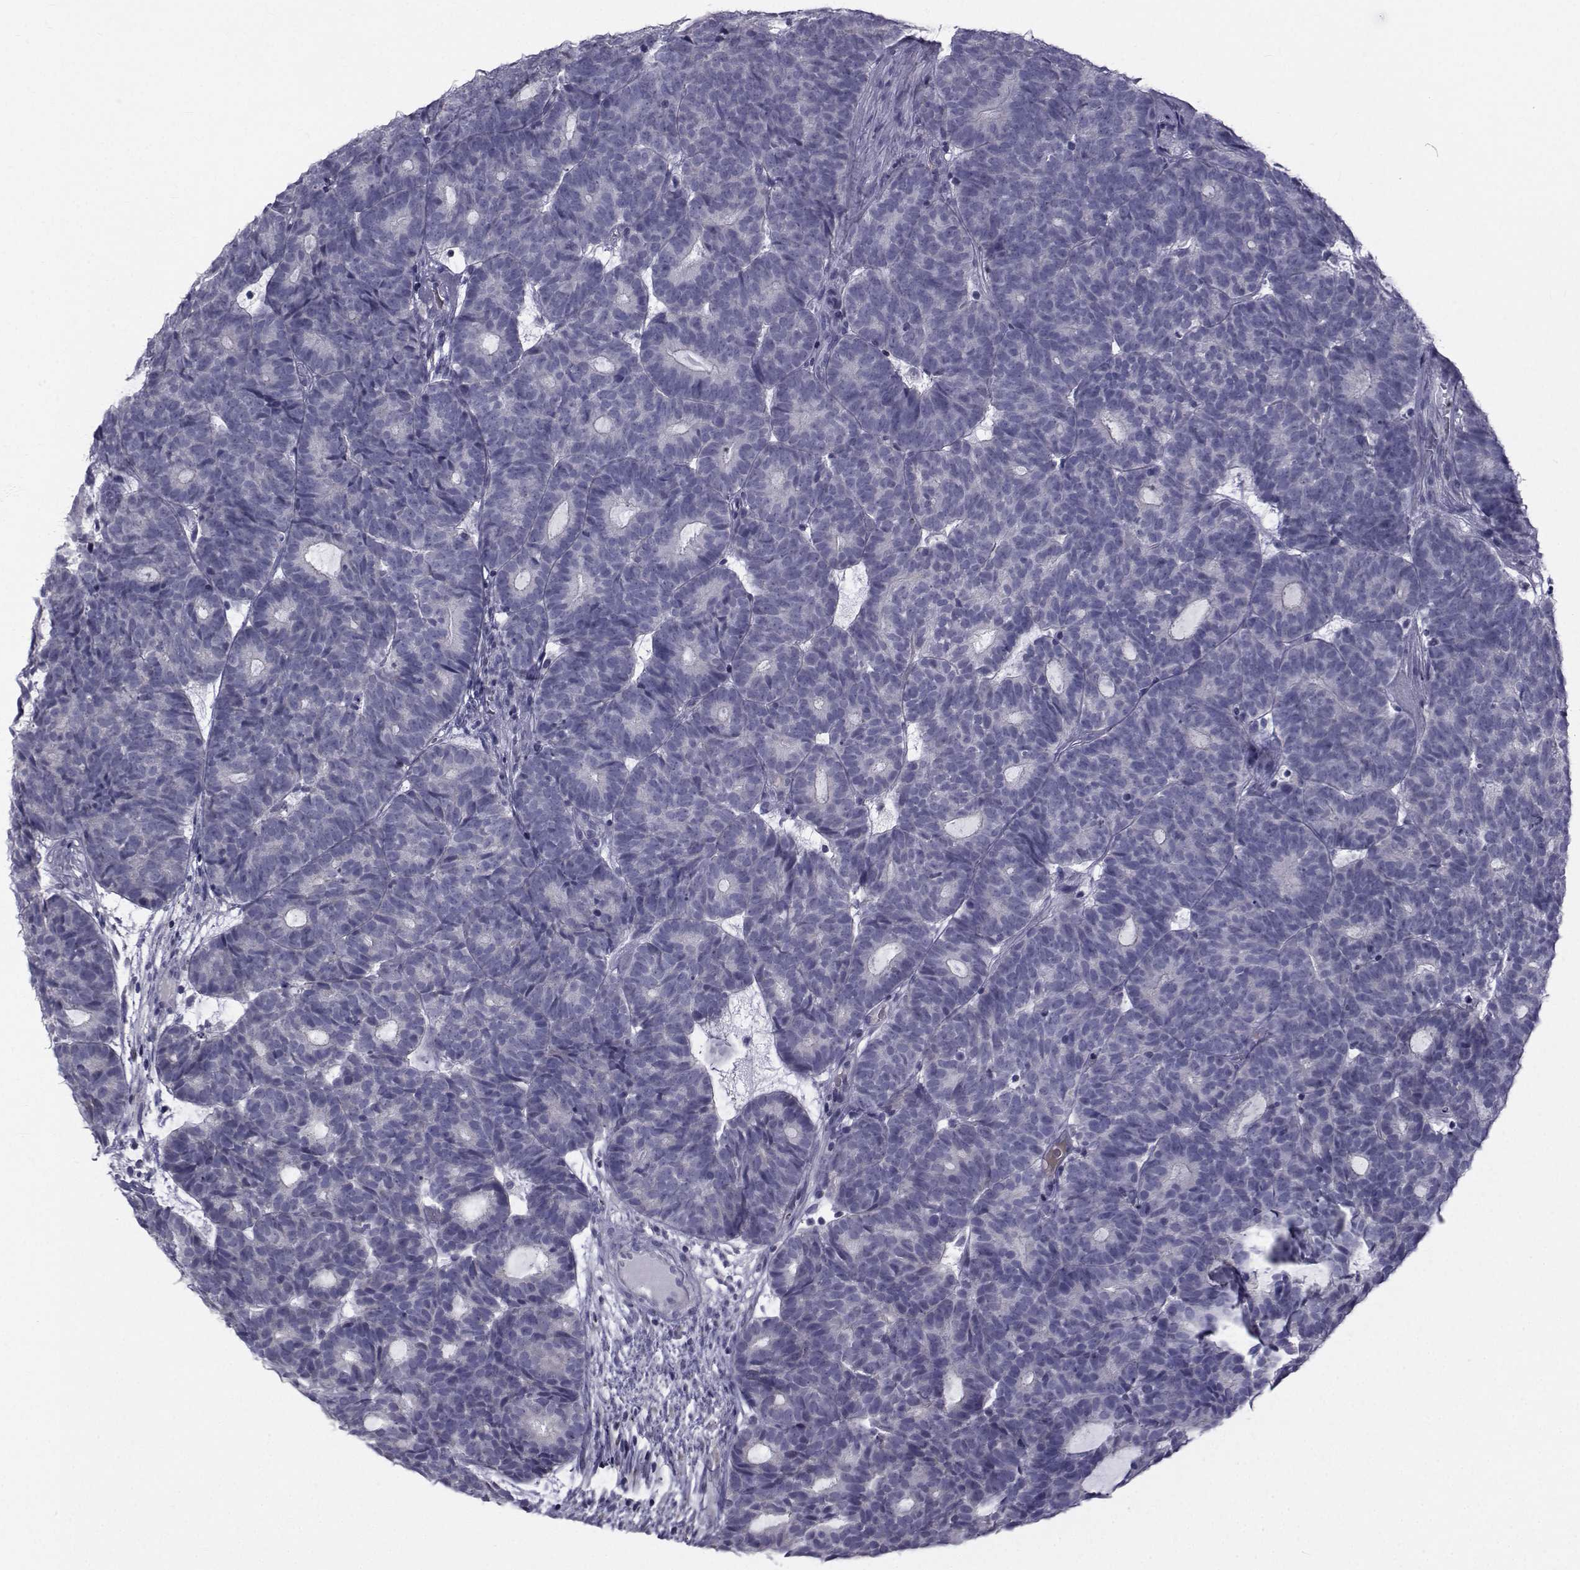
{"staining": {"intensity": "negative", "quantity": "none", "location": "none"}, "tissue": "head and neck cancer", "cell_type": "Tumor cells", "image_type": "cancer", "snomed": [{"axis": "morphology", "description": "Adenocarcinoma, NOS"}, {"axis": "topography", "description": "Head-Neck"}], "caption": "Tumor cells show no significant staining in head and neck cancer (adenocarcinoma).", "gene": "FDXR", "patient": {"sex": "female", "age": 81}}